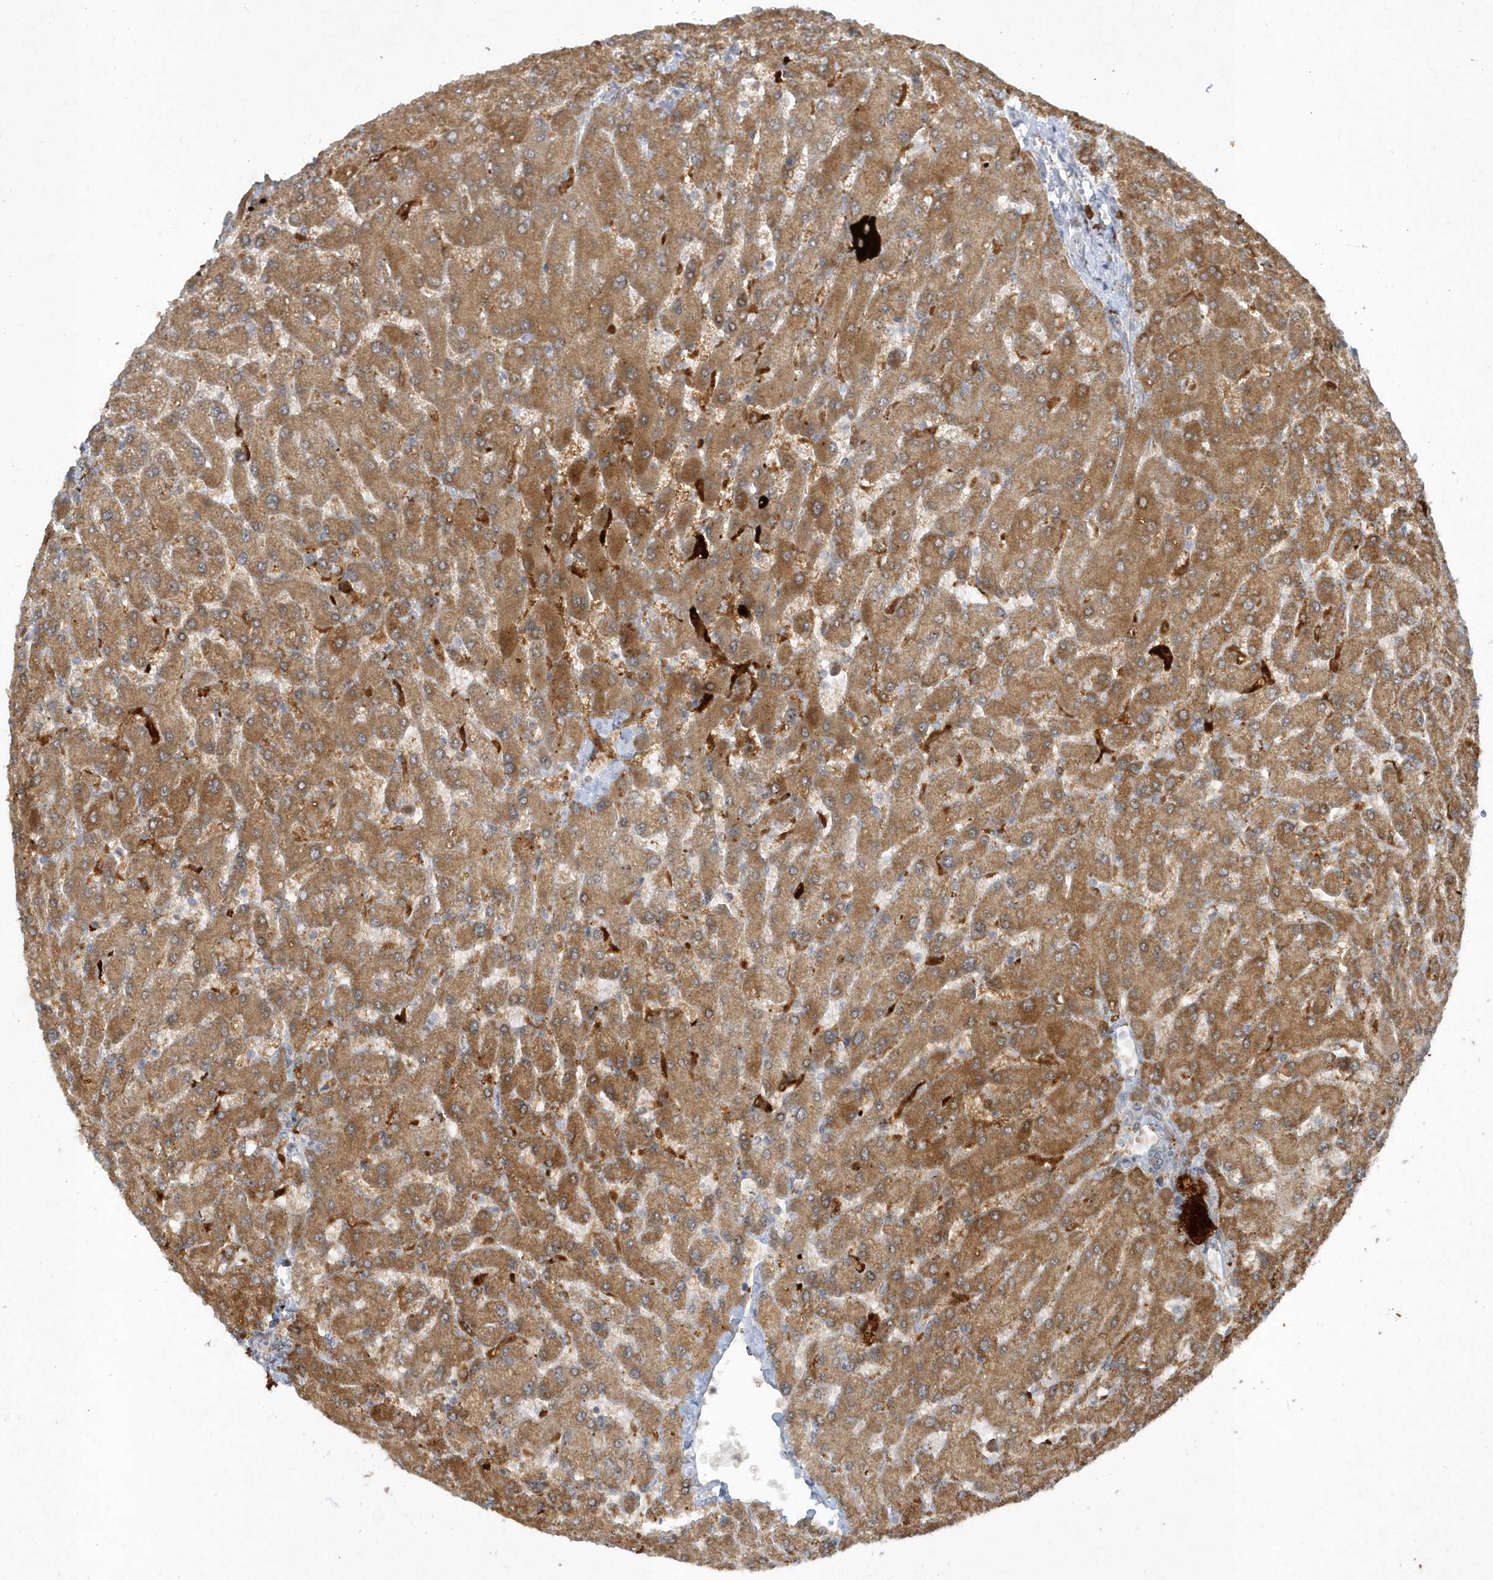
{"staining": {"intensity": "negative", "quantity": "none", "location": "none"}, "tissue": "liver", "cell_type": "Cholangiocytes", "image_type": "normal", "snomed": [{"axis": "morphology", "description": "Normal tissue, NOS"}, {"axis": "topography", "description": "Liver"}], "caption": "An immunohistochemistry image of unremarkable liver is shown. There is no staining in cholangiocytes of liver.", "gene": "THG1L", "patient": {"sex": "male", "age": 55}}